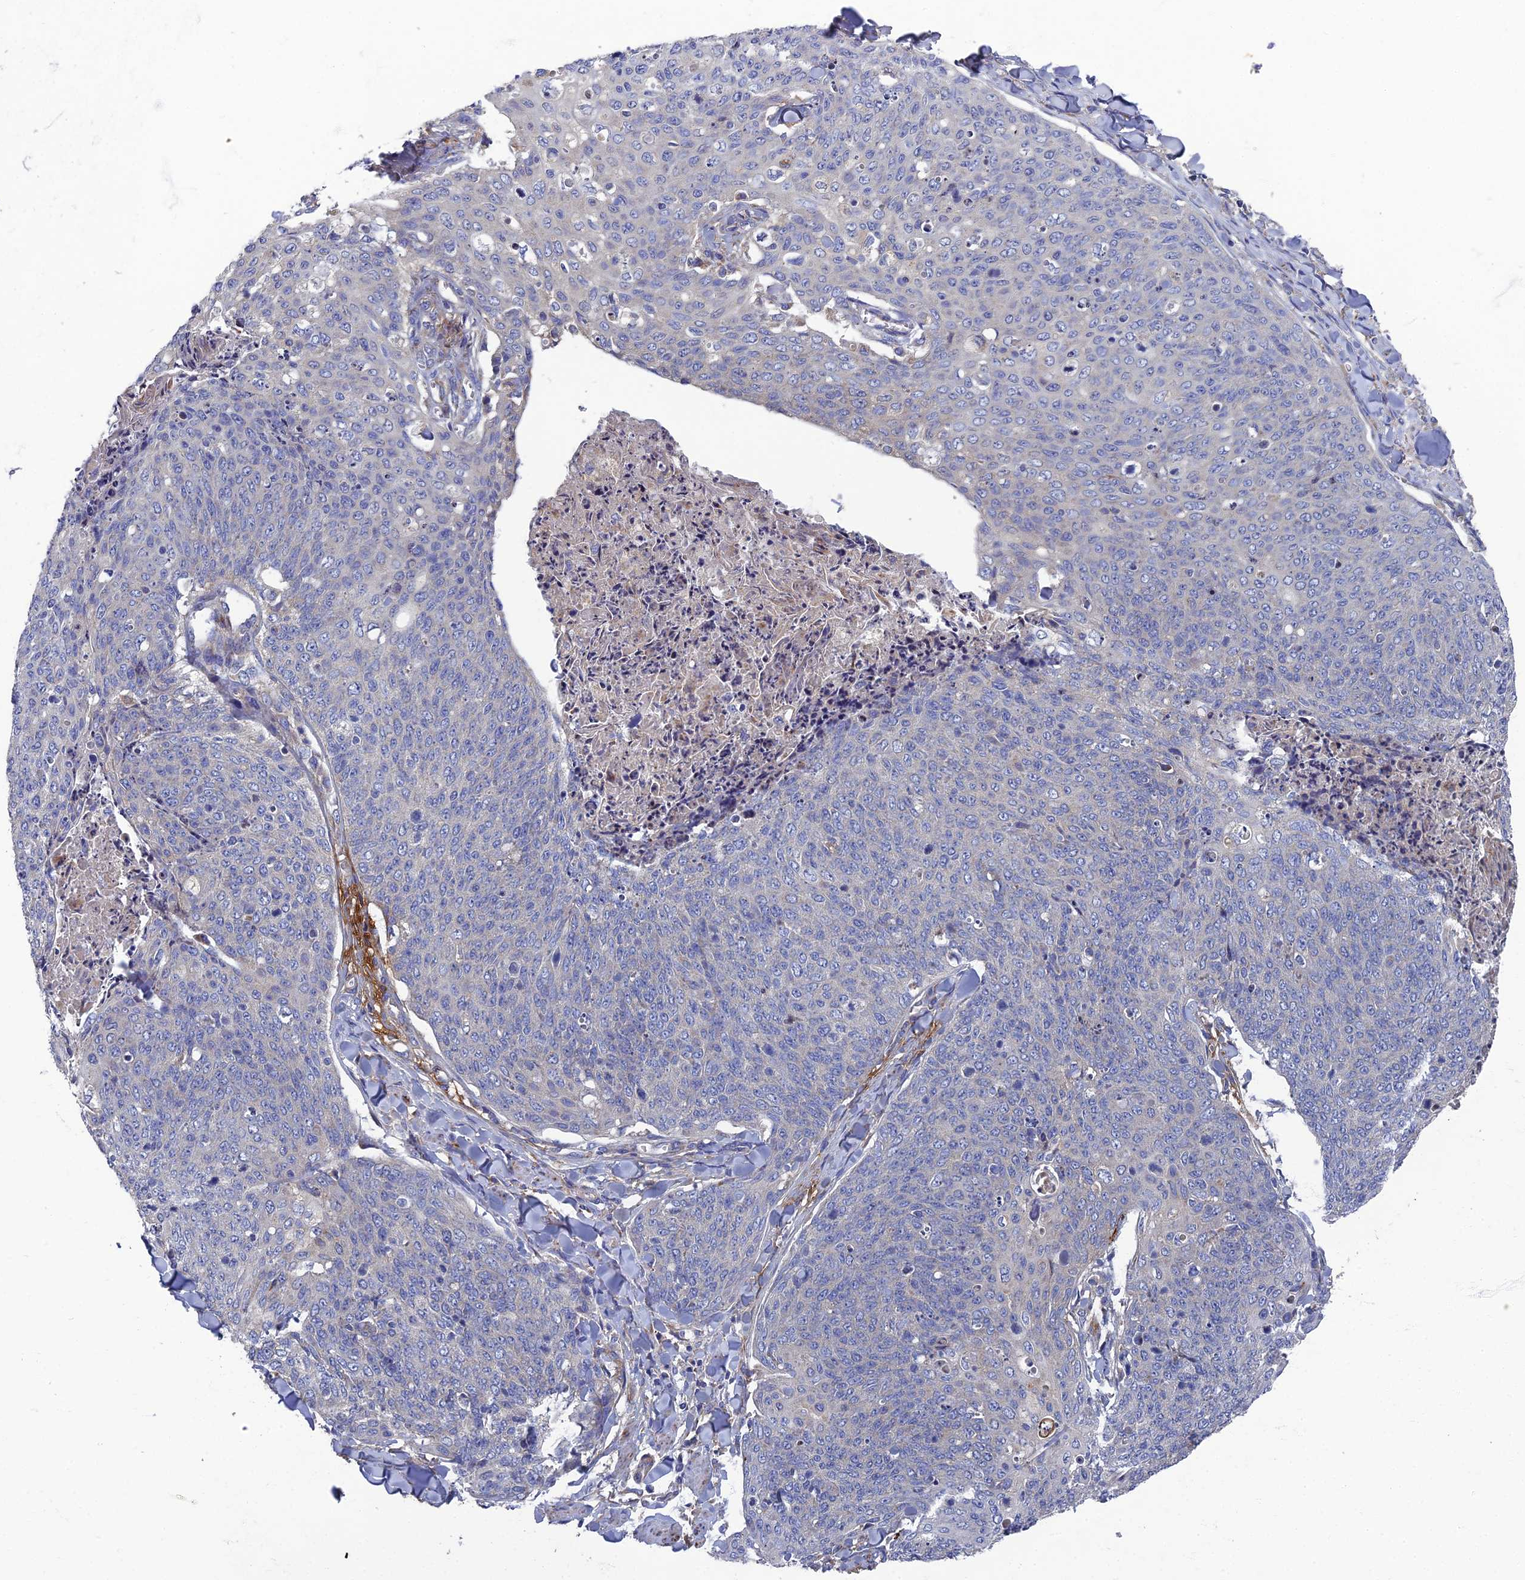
{"staining": {"intensity": "negative", "quantity": "none", "location": "none"}, "tissue": "skin cancer", "cell_type": "Tumor cells", "image_type": "cancer", "snomed": [{"axis": "morphology", "description": "Squamous cell carcinoma, NOS"}, {"axis": "topography", "description": "Skin"}, {"axis": "topography", "description": "Vulva"}], "caption": "An immunohistochemistry photomicrograph of skin cancer (squamous cell carcinoma) is shown. There is no staining in tumor cells of skin cancer (squamous cell carcinoma).", "gene": "RNASEK", "patient": {"sex": "female", "age": 85}}